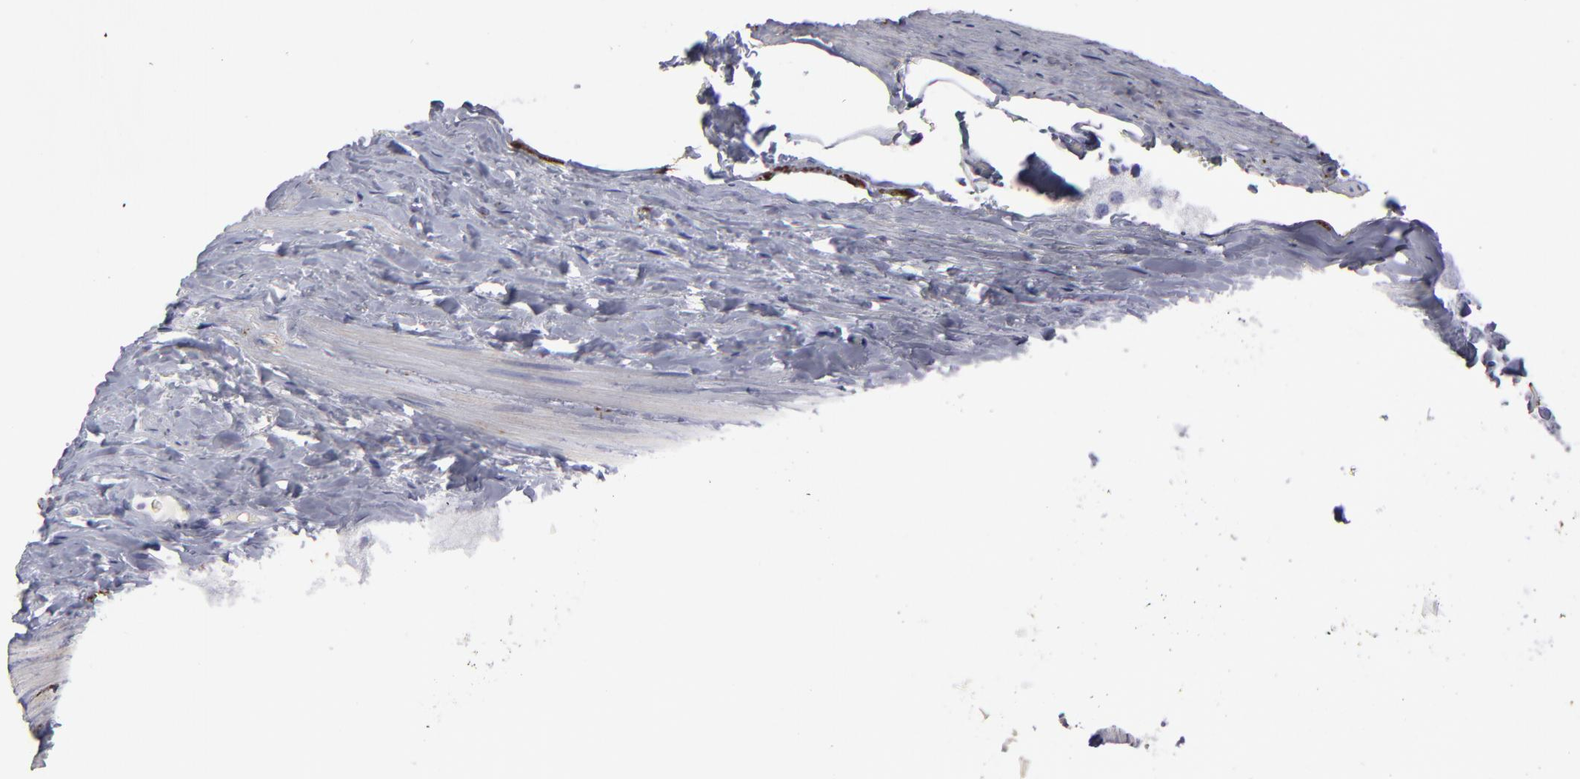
{"staining": {"intensity": "negative", "quantity": "none", "location": "none"}, "tissue": "prostate cancer", "cell_type": "Tumor cells", "image_type": "cancer", "snomed": [{"axis": "morphology", "description": "Adenocarcinoma, Low grade"}, {"axis": "topography", "description": "Prostate"}], "caption": "DAB (3,3'-diaminobenzidine) immunohistochemical staining of low-grade adenocarcinoma (prostate) displays no significant expression in tumor cells. The staining was performed using DAB (3,3'-diaminobenzidine) to visualize the protein expression in brown, while the nuclei were stained in blue with hematoxylin (Magnification: 20x).", "gene": "CADM3", "patient": {"sex": "male", "age": 69}}